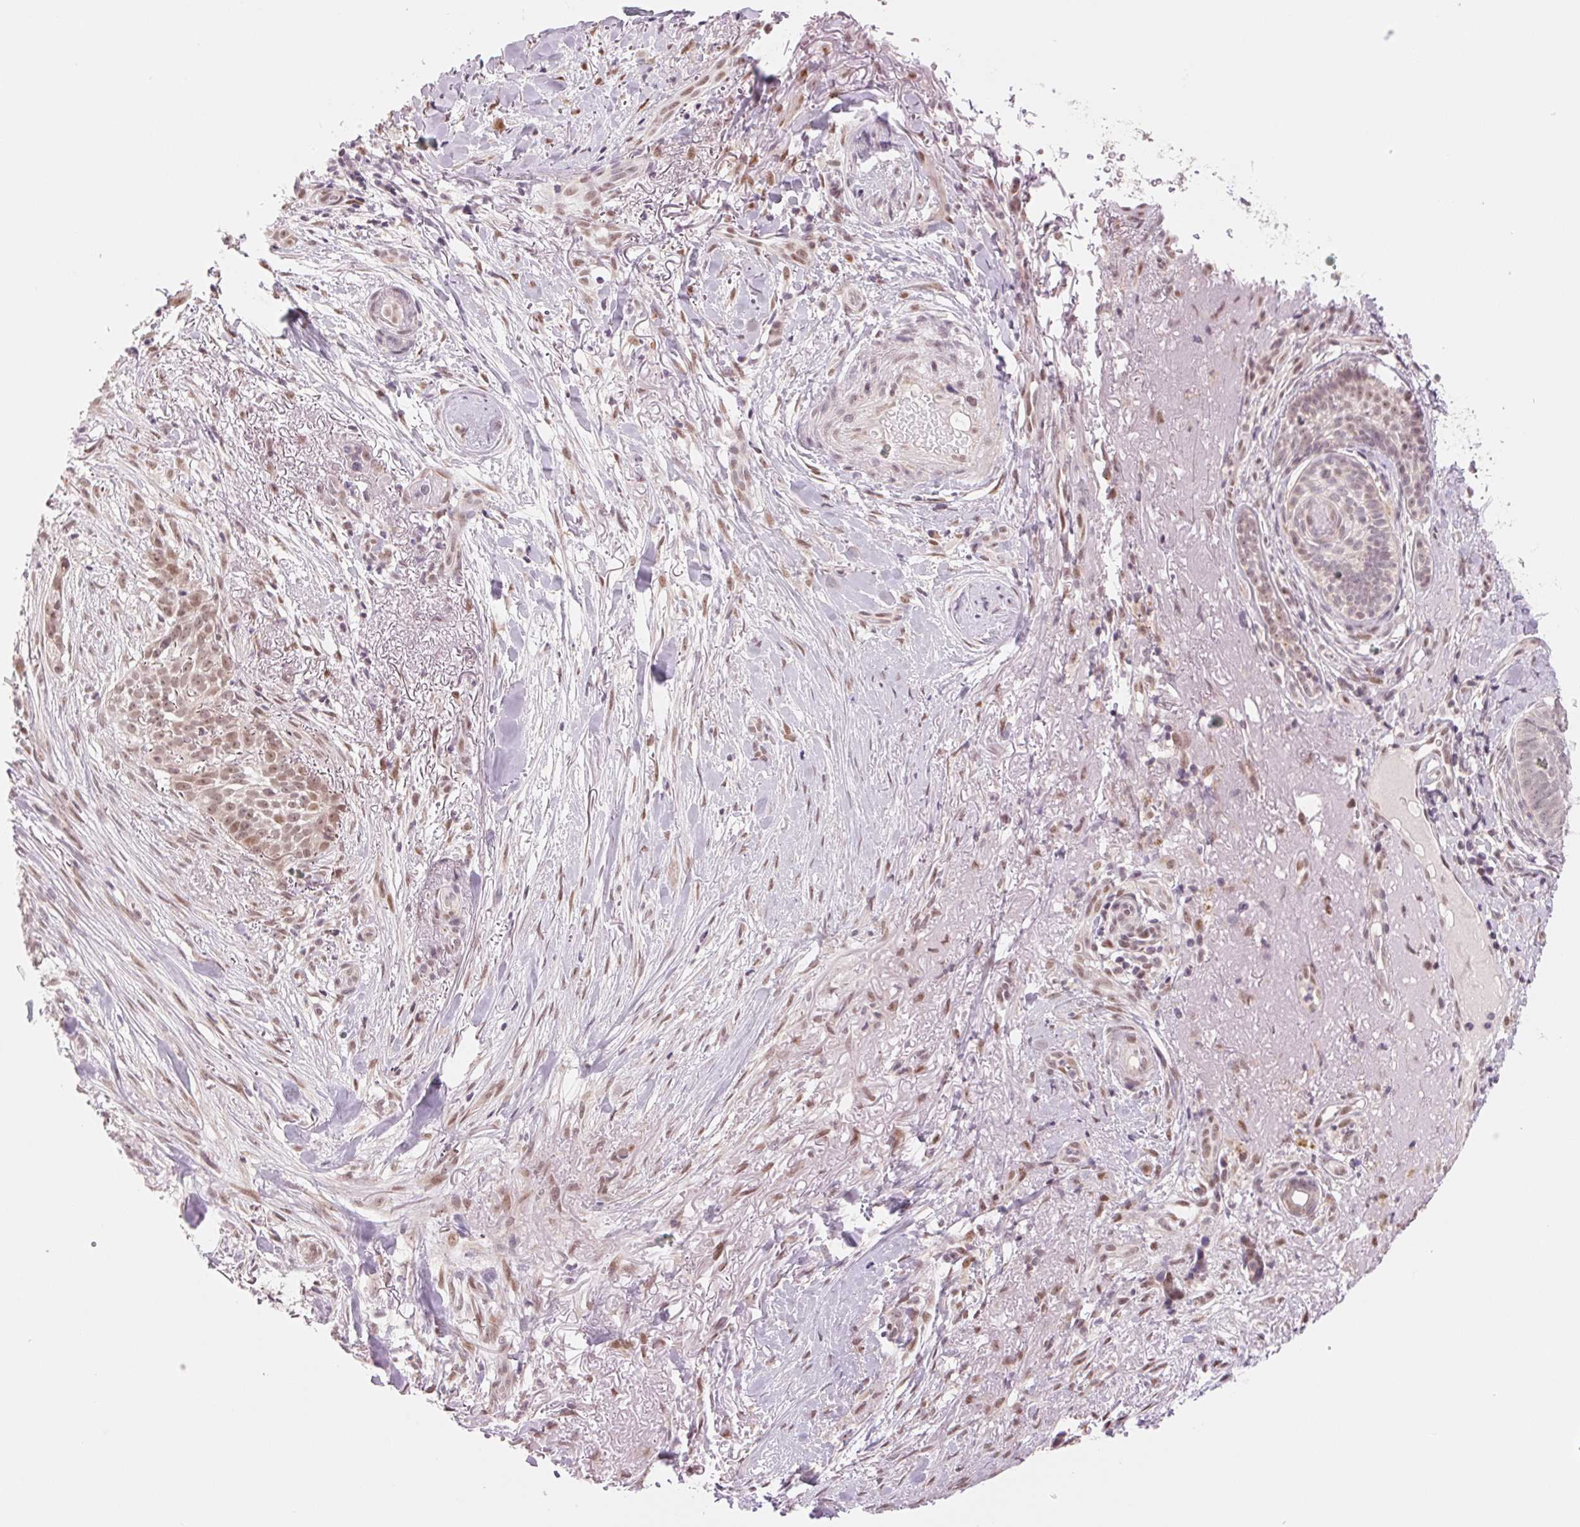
{"staining": {"intensity": "weak", "quantity": ">75%", "location": "nuclear"}, "tissue": "skin cancer", "cell_type": "Tumor cells", "image_type": "cancer", "snomed": [{"axis": "morphology", "description": "Basal cell carcinoma"}, {"axis": "topography", "description": "Skin"}], "caption": "Weak nuclear protein expression is identified in approximately >75% of tumor cells in basal cell carcinoma (skin).", "gene": "ARHGAP32", "patient": {"sex": "male", "age": 87}}